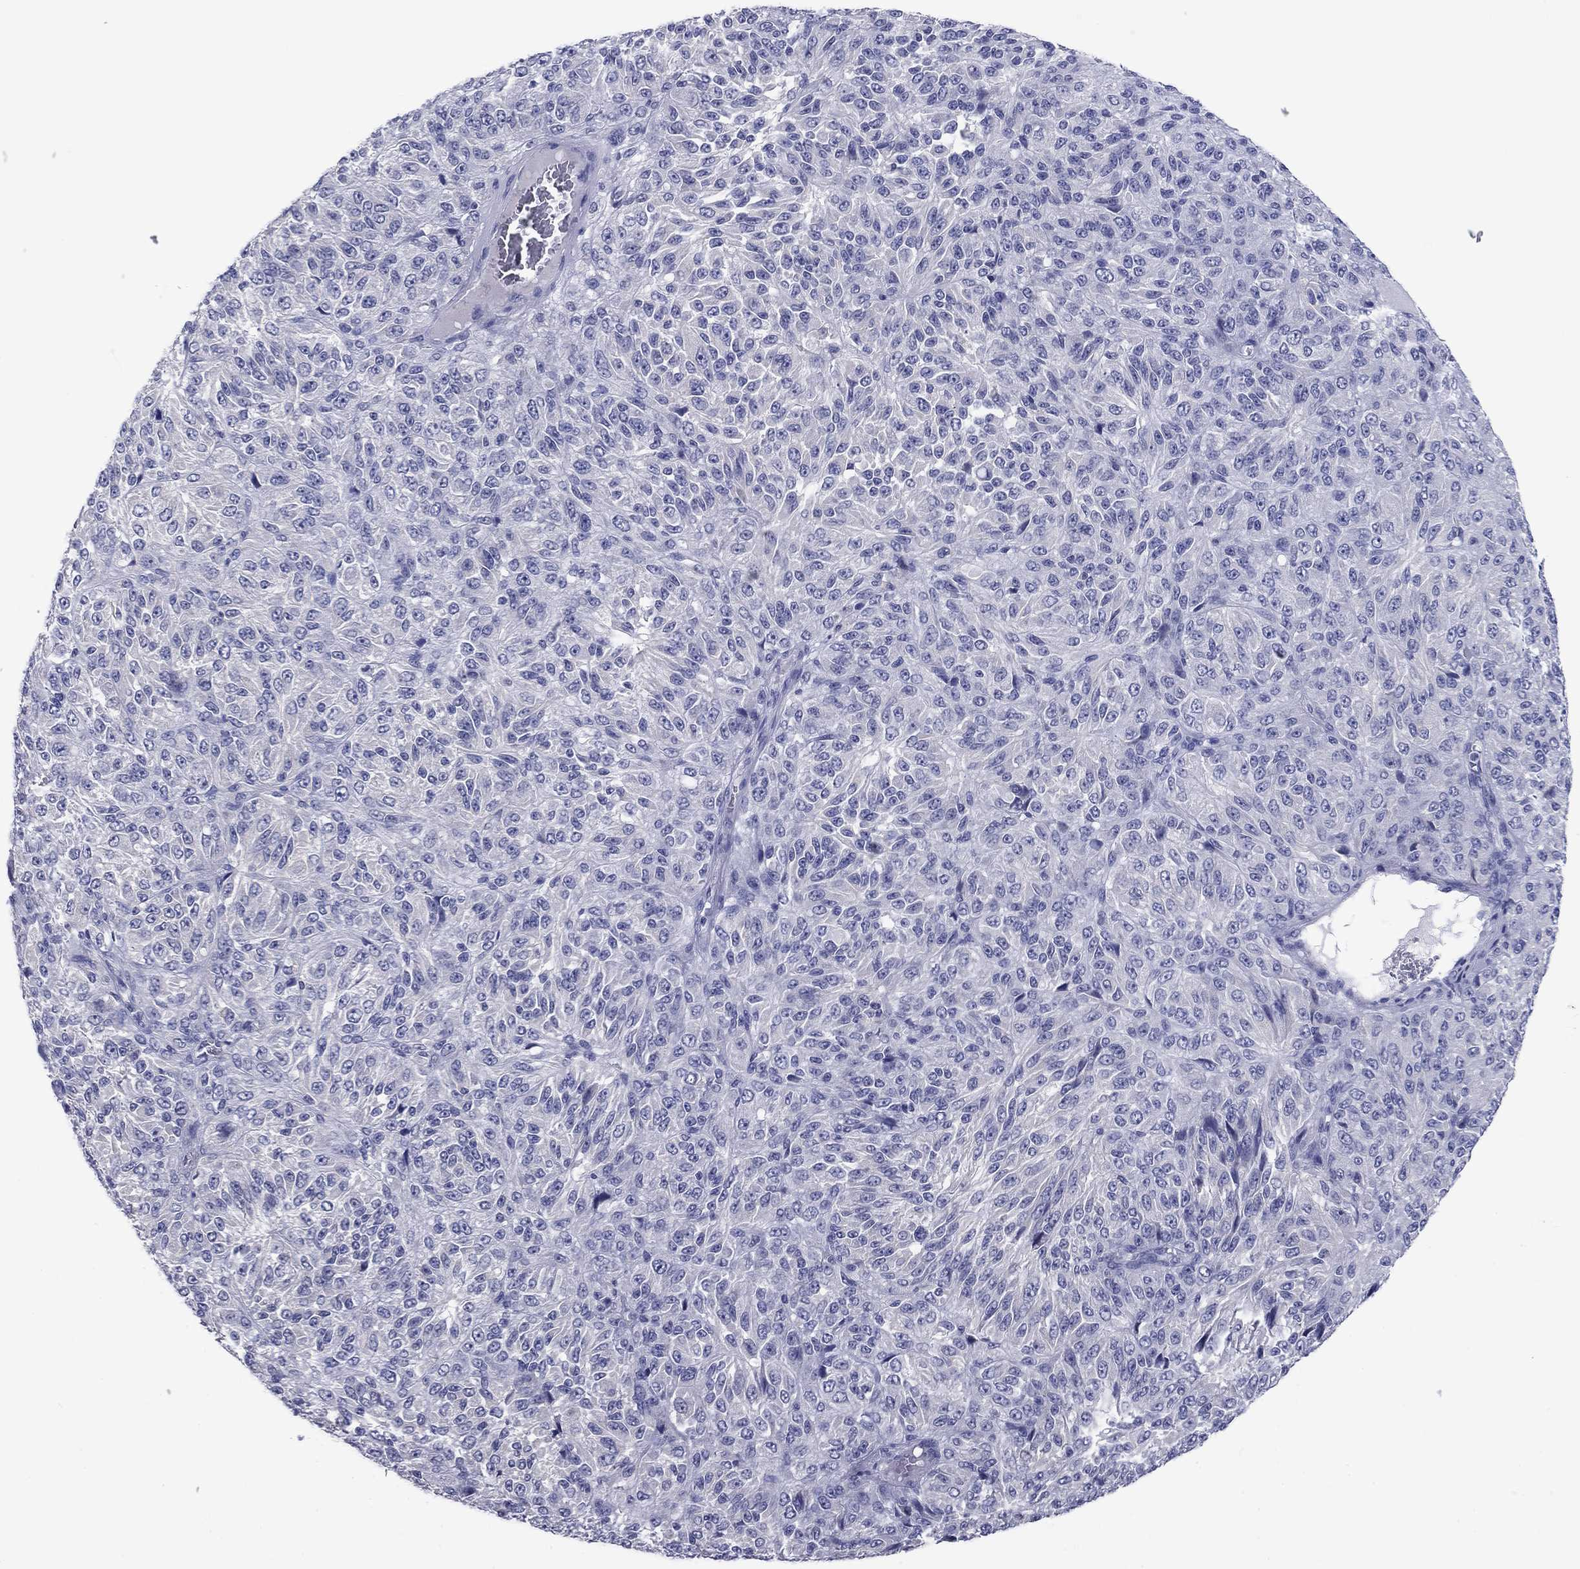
{"staining": {"intensity": "negative", "quantity": "none", "location": "none"}, "tissue": "melanoma", "cell_type": "Tumor cells", "image_type": "cancer", "snomed": [{"axis": "morphology", "description": "Malignant melanoma, Metastatic site"}, {"axis": "topography", "description": "Brain"}], "caption": "High power microscopy image of an immunohistochemistry image of melanoma, revealing no significant expression in tumor cells.", "gene": "GRK7", "patient": {"sex": "female", "age": 56}}